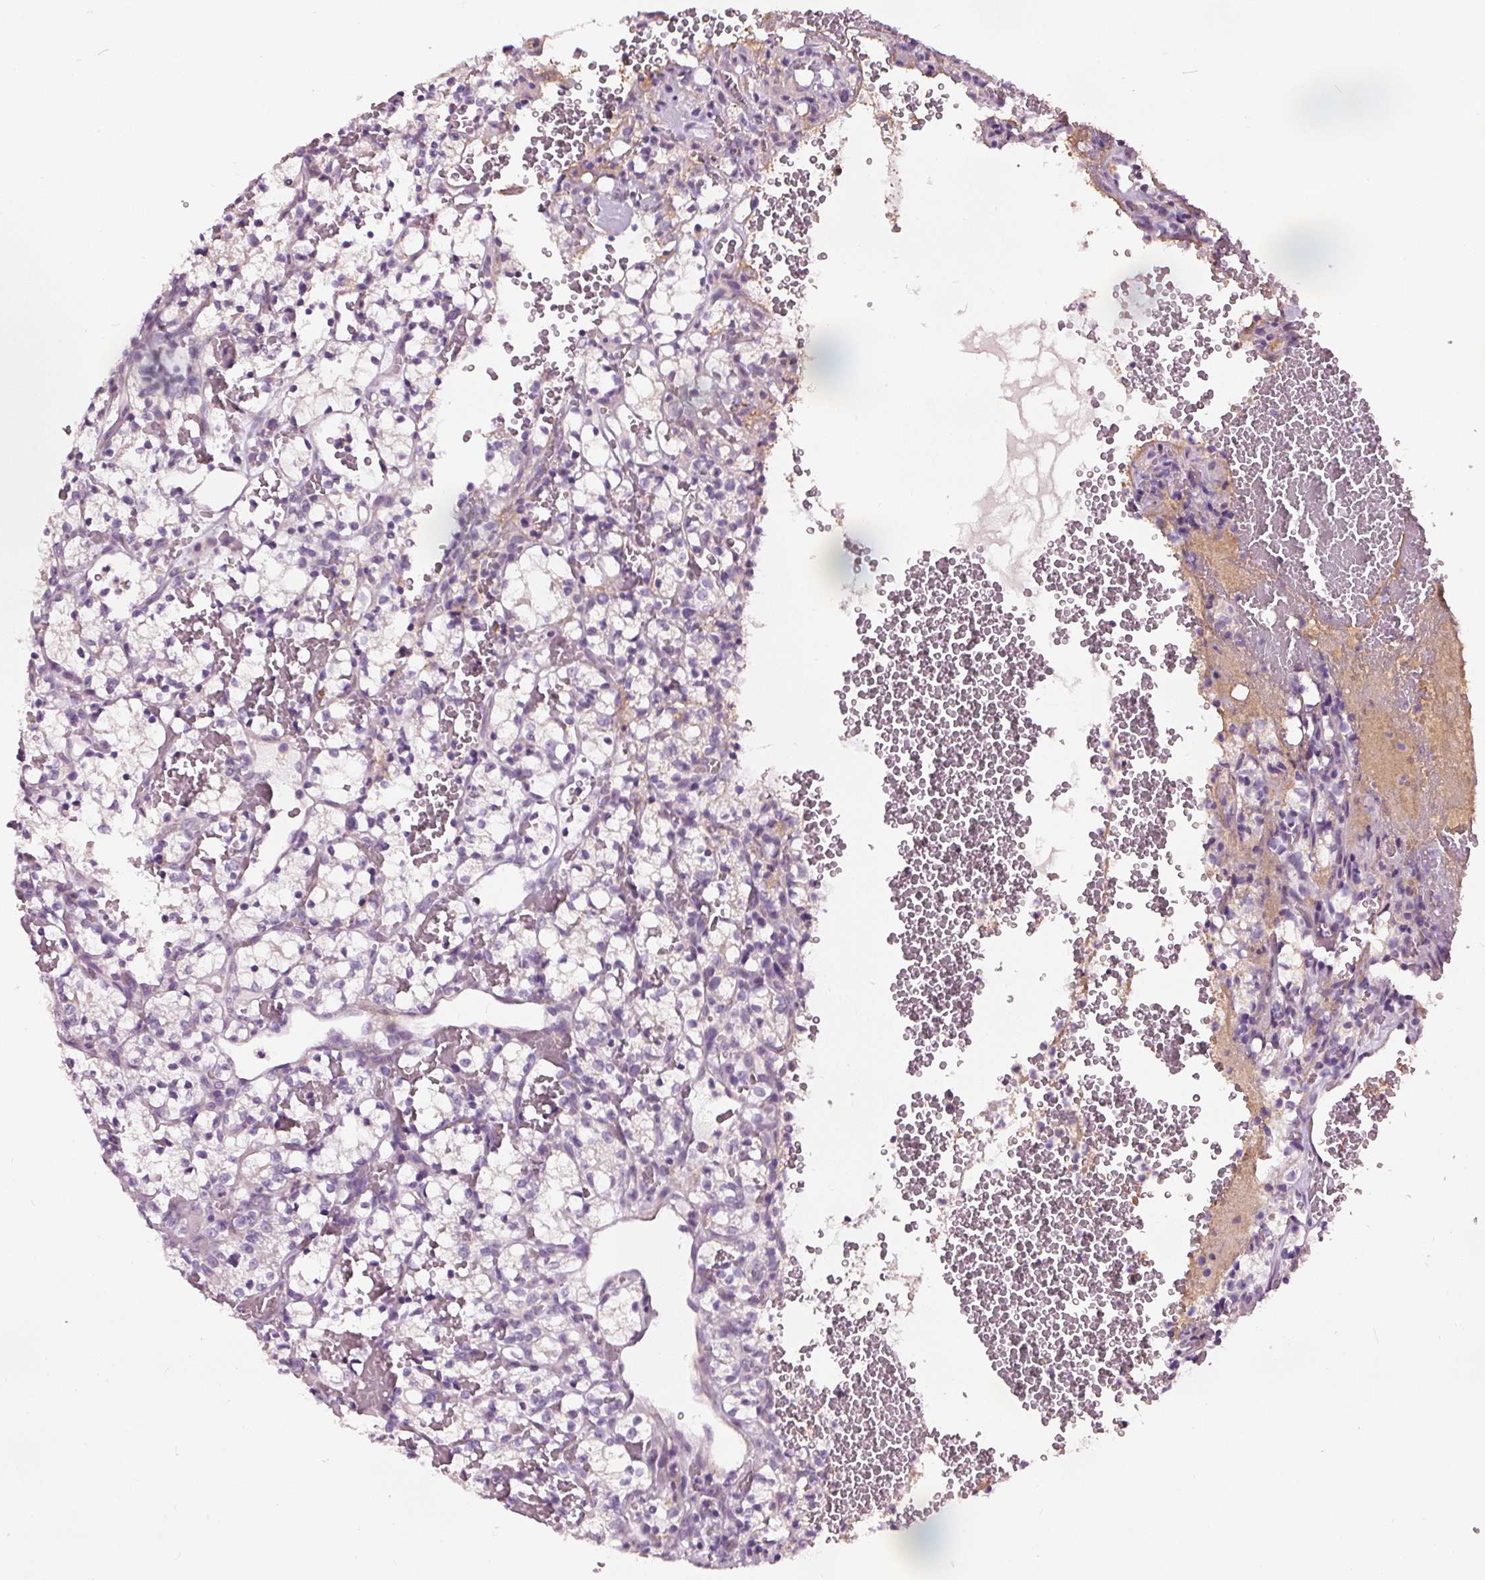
{"staining": {"intensity": "negative", "quantity": "none", "location": "none"}, "tissue": "renal cancer", "cell_type": "Tumor cells", "image_type": "cancer", "snomed": [{"axis": "morphology", "description": "Adenocarcinoma, NOS"}, {"axis": "topography", "description": "Kidney"}], "caption": "Tumor cells show no significant staining in renal cancer (adenocarcinoma). (DAB immunohistochemistry (IHC) with hematoxylin counter stain).", "gene": "RASA1", "patient": {"sex": "female", "age": 69}}